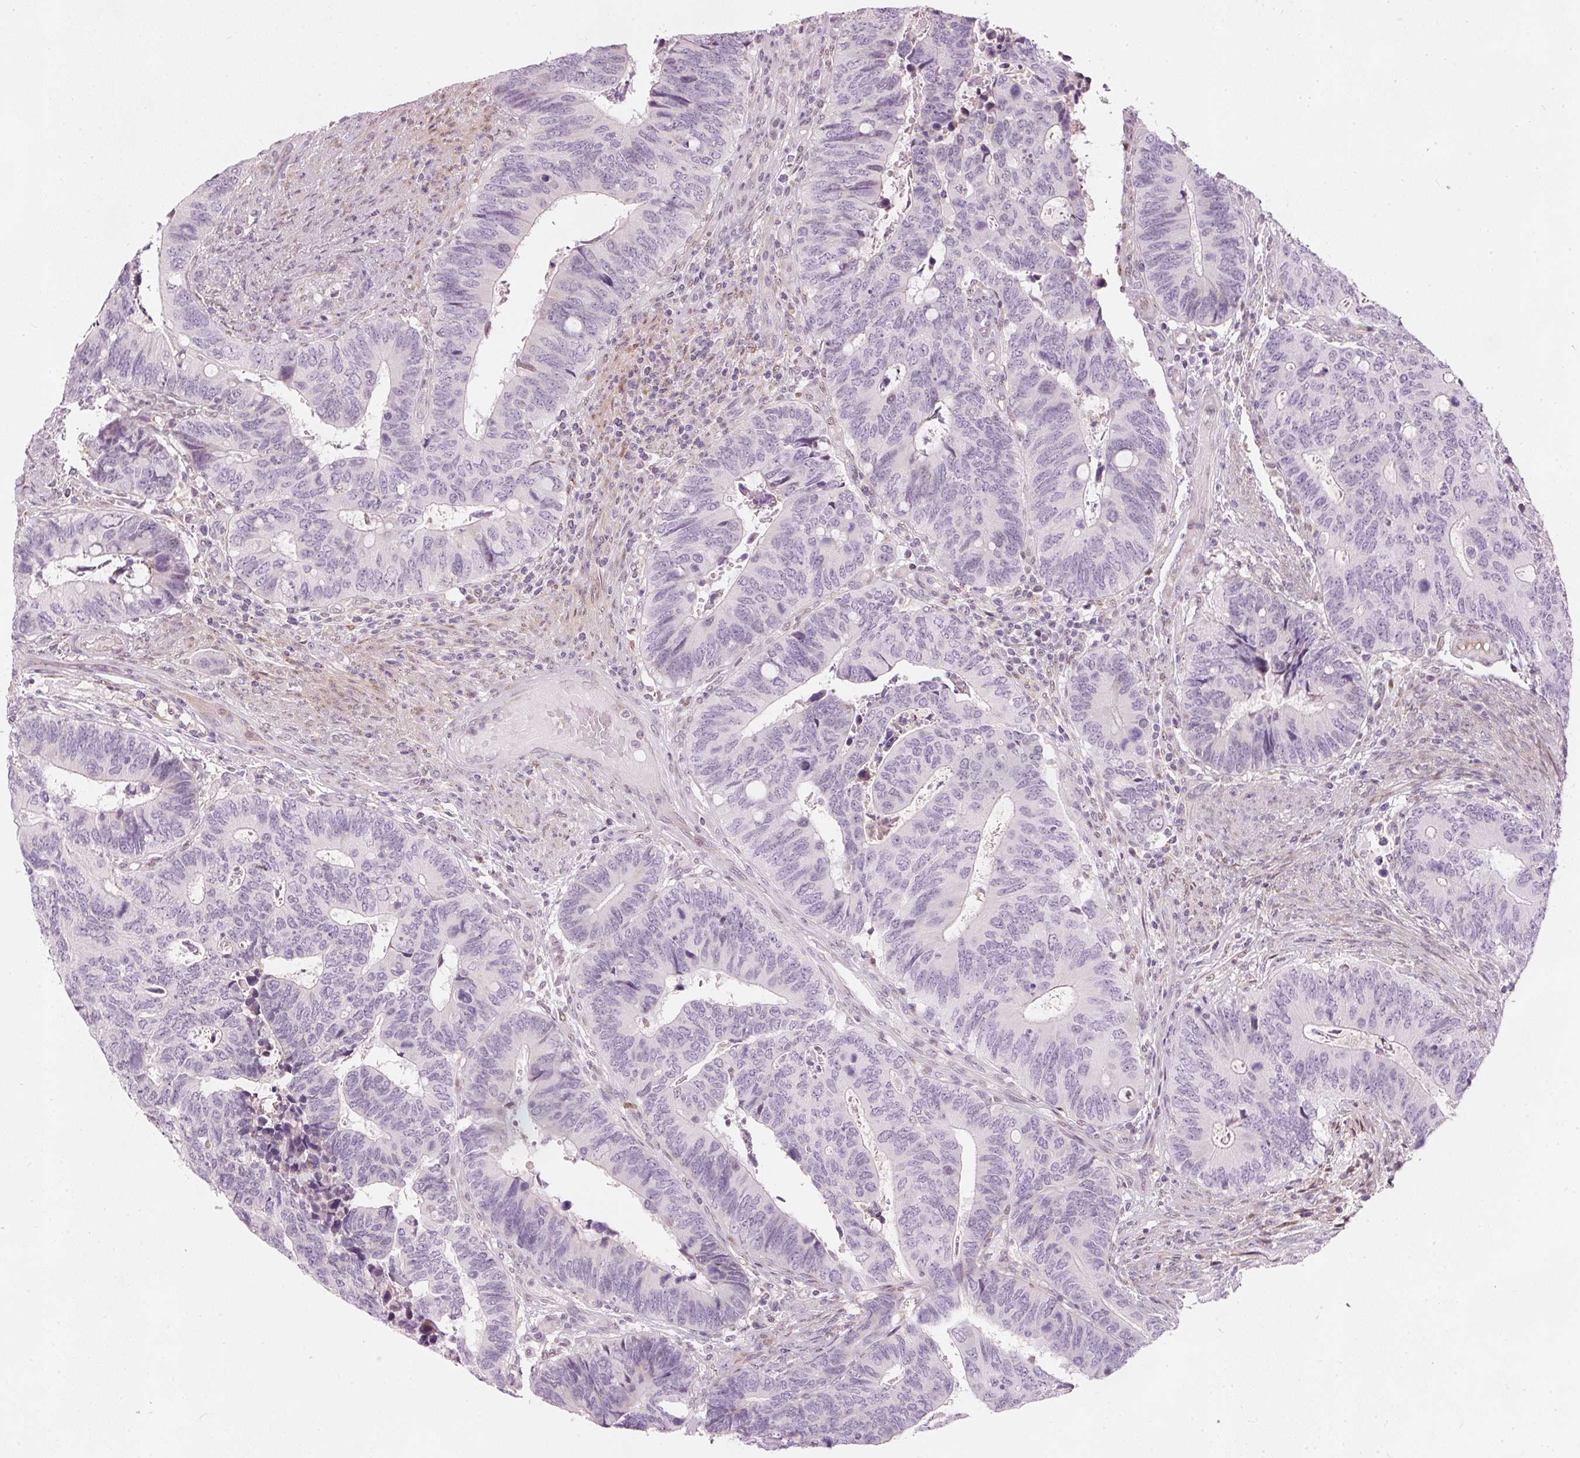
{"staining": {"intensity": "negative", "quantity": "none", "location": "none"}, "tissue": "colorectal cancer", "cell_type": "Tumor cells", "image_type": "cancer", "snomed": [{"axis": "morphology", "description": "Adenocarcinoma, NOS"}, {"axis": "topography", "description": "Colon"}], "caption": "The photomicrograph reveals no staining of tumor cells in colorectal cancer (adenocarcinoma).", "gene": "RNF39", "patient": {"sex": "male", "age": 87}}